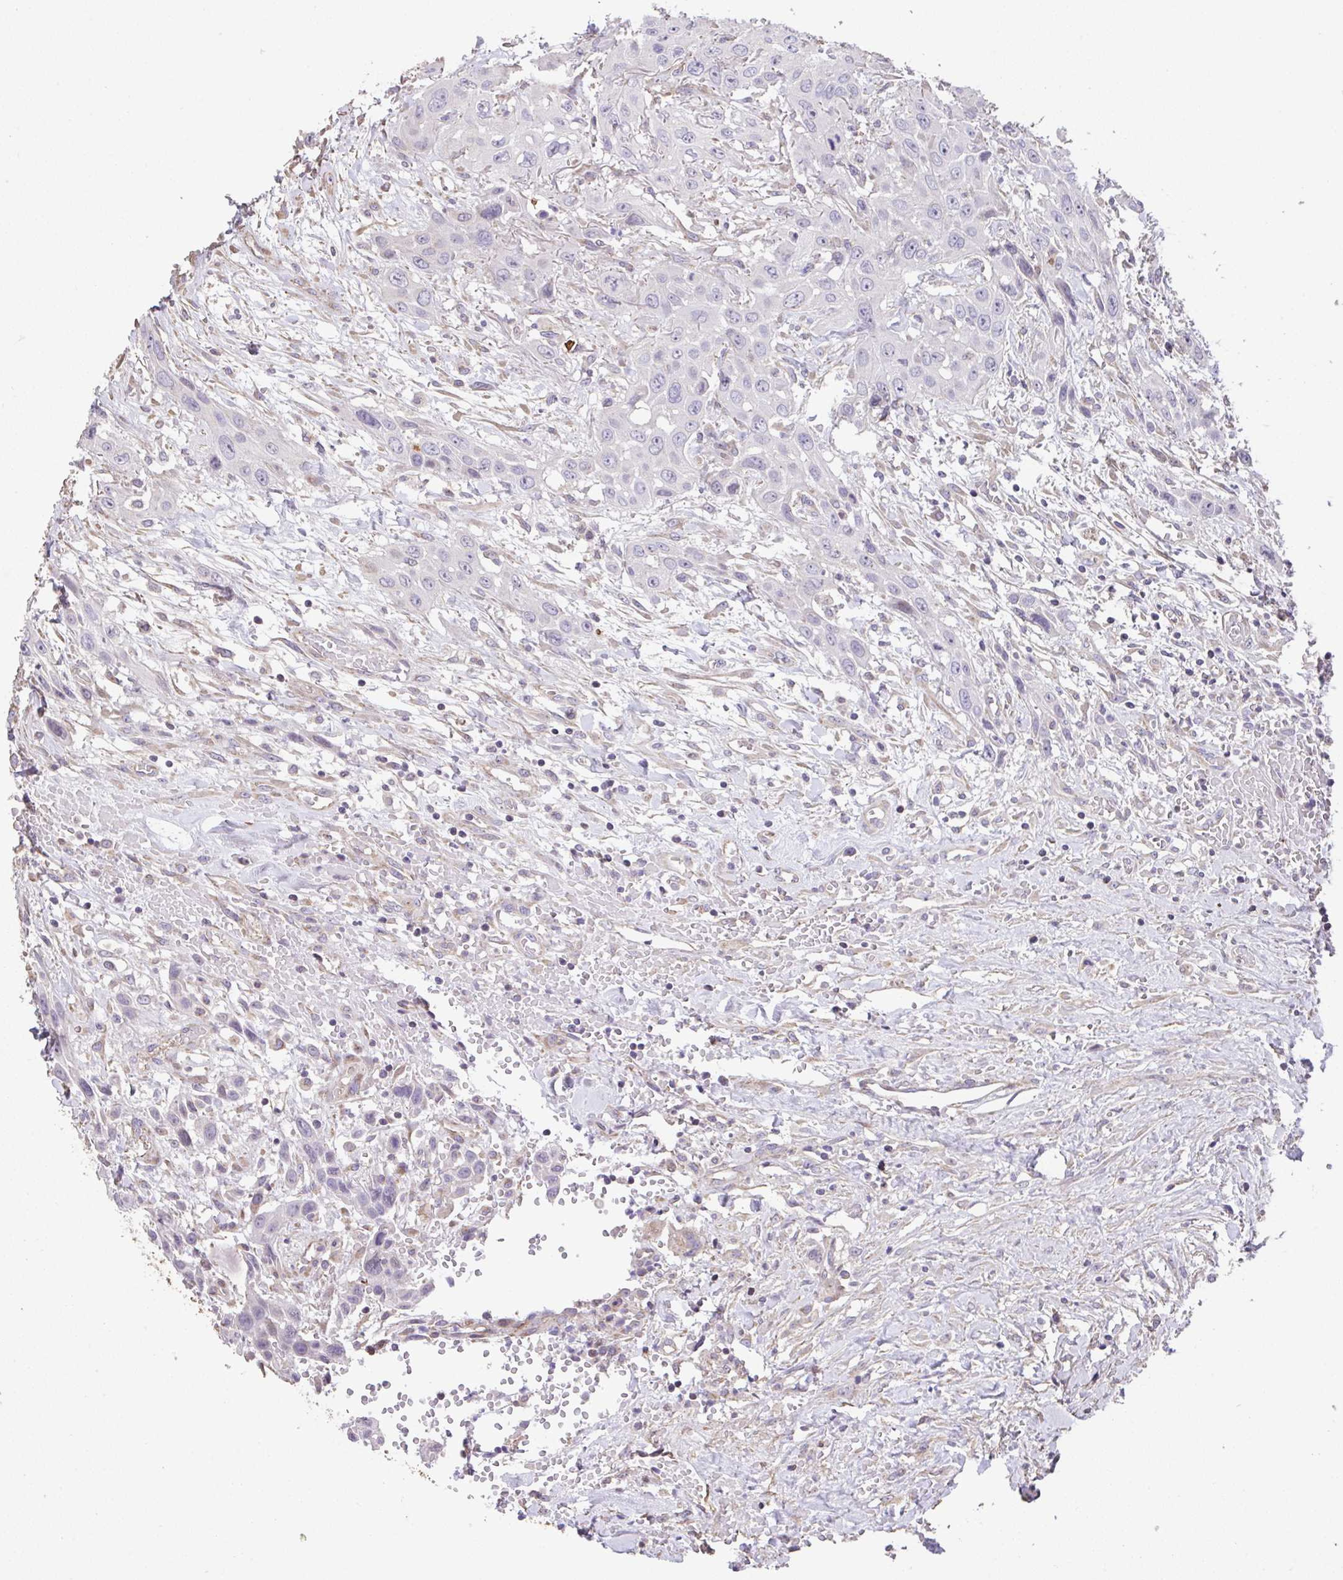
{"staining": {"intensity": "negative", "quantity": "none", "location": "none"}, "tissue": "head and neck cancer", "cell_type": "Tumor cells", "image_type": "cancer", "snomed": [{"axis": "morphology", "description": "Squamous cell carcinoma, NOS"}, {"axis": "topography", "description": "Head-Neck"}], "caption": "Immunohistochemistry histopathology image of neoplastic tissue: head and neck cancer stained with DAB (3,3'-diaminobenzidine) shows no significant protein positivity in tumor cells.", "gene": "RUNDC3B", "patient": {"sex": "male", "age": 81}}